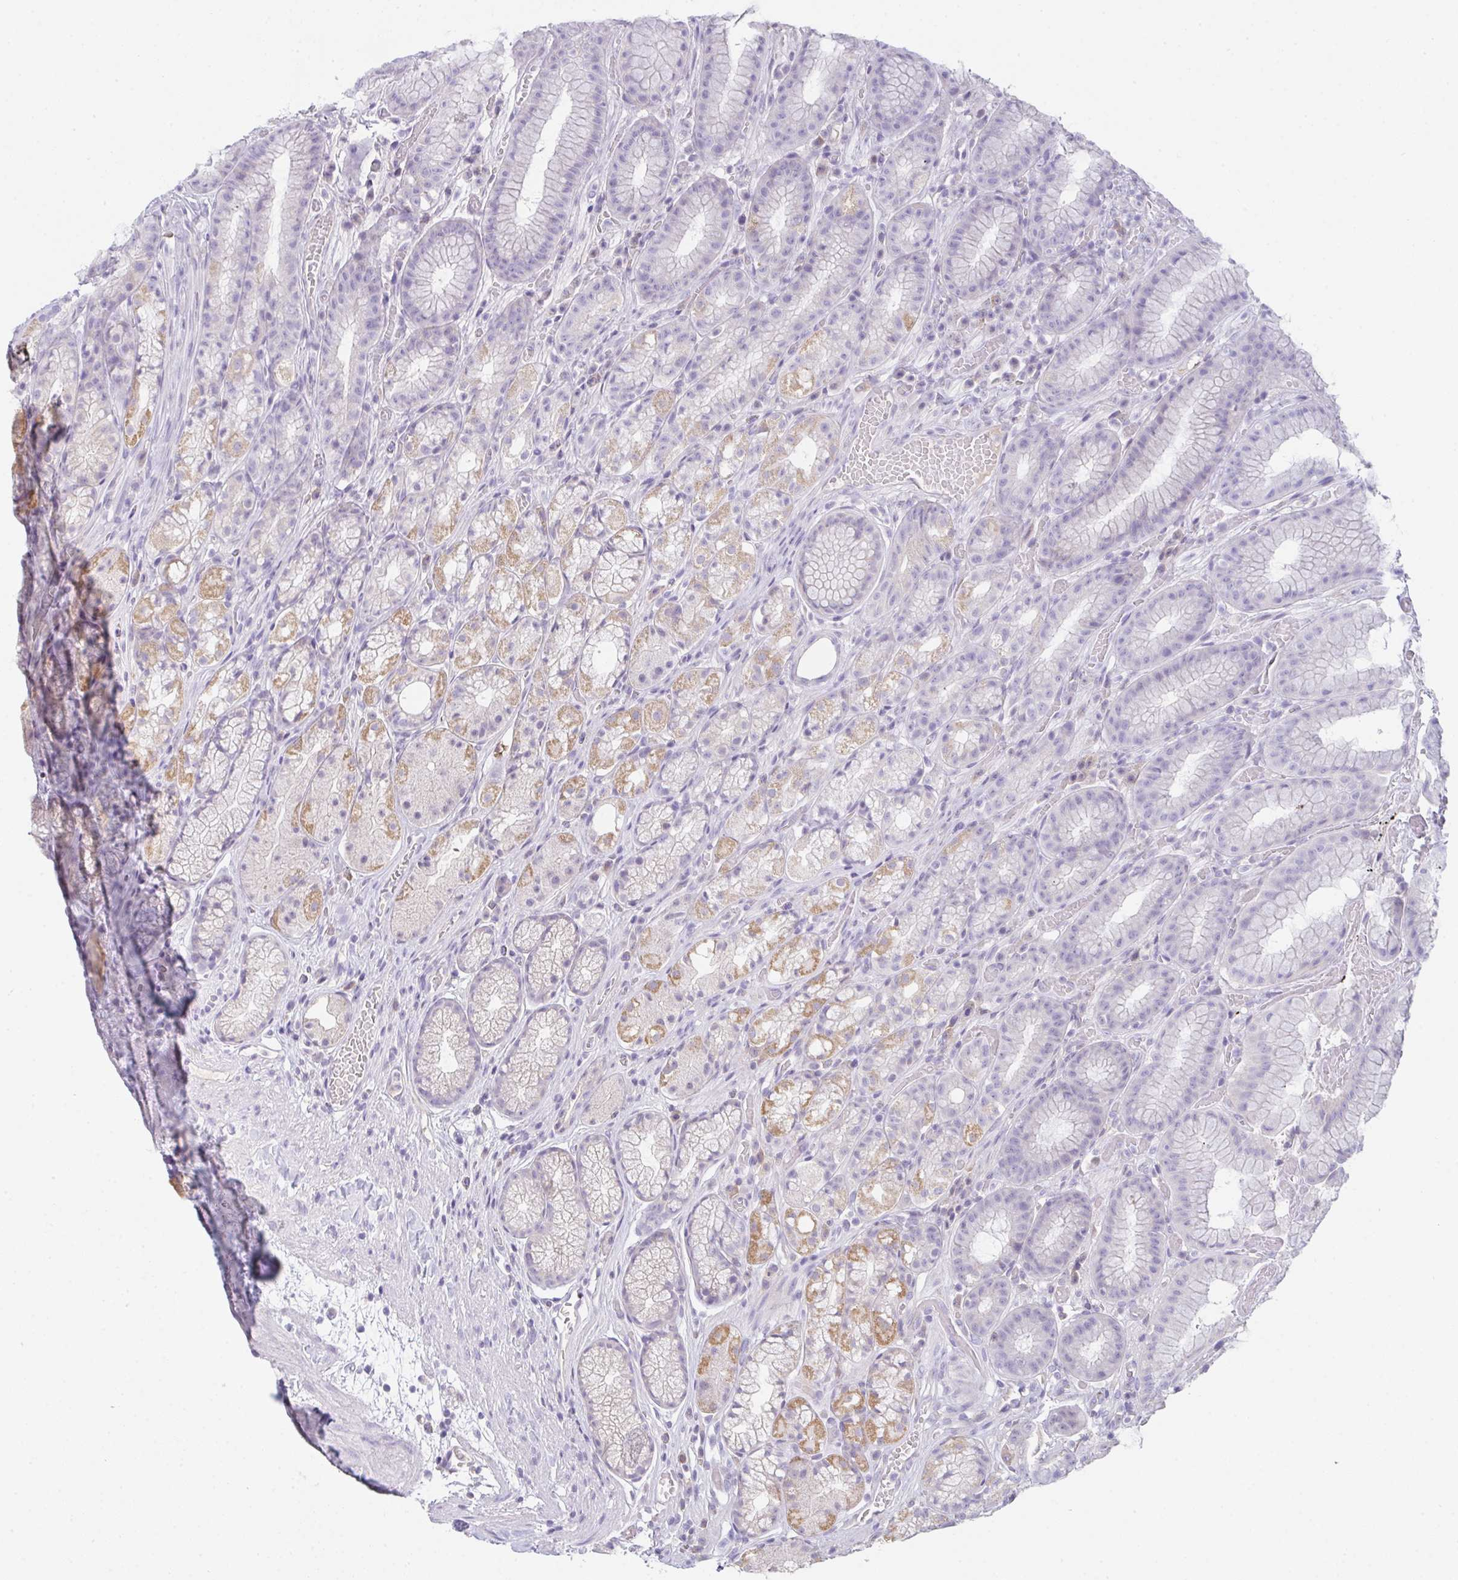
{"staining": {"intensity": "moderate", "quantity": "25%-75%", "location": "cytoplasmic/membranous"}, "tissue": "stomach", "cell_type": "Glandular cells", "image_type": "normal", "snomed": [{"axis": "morphology", "description": "Normal tissue, NOS"}, {"axis": "topography", "description": "Smooth muscle"}, {"axis": "topography", "description": "Stomach"}], "caption": "High-magnification brightfield microscopy of benign stomach stained with DAB (brown) and counterstained with hematoxylin (blue). glandular cells exhibit moderate cytoplasmic/membranous positivity is seen in about25%-75% of cells. (IHC, brightfield microscopy, high magnification).", "gene": "COX7B", "patient": {"sex": "male", "age": 70}}